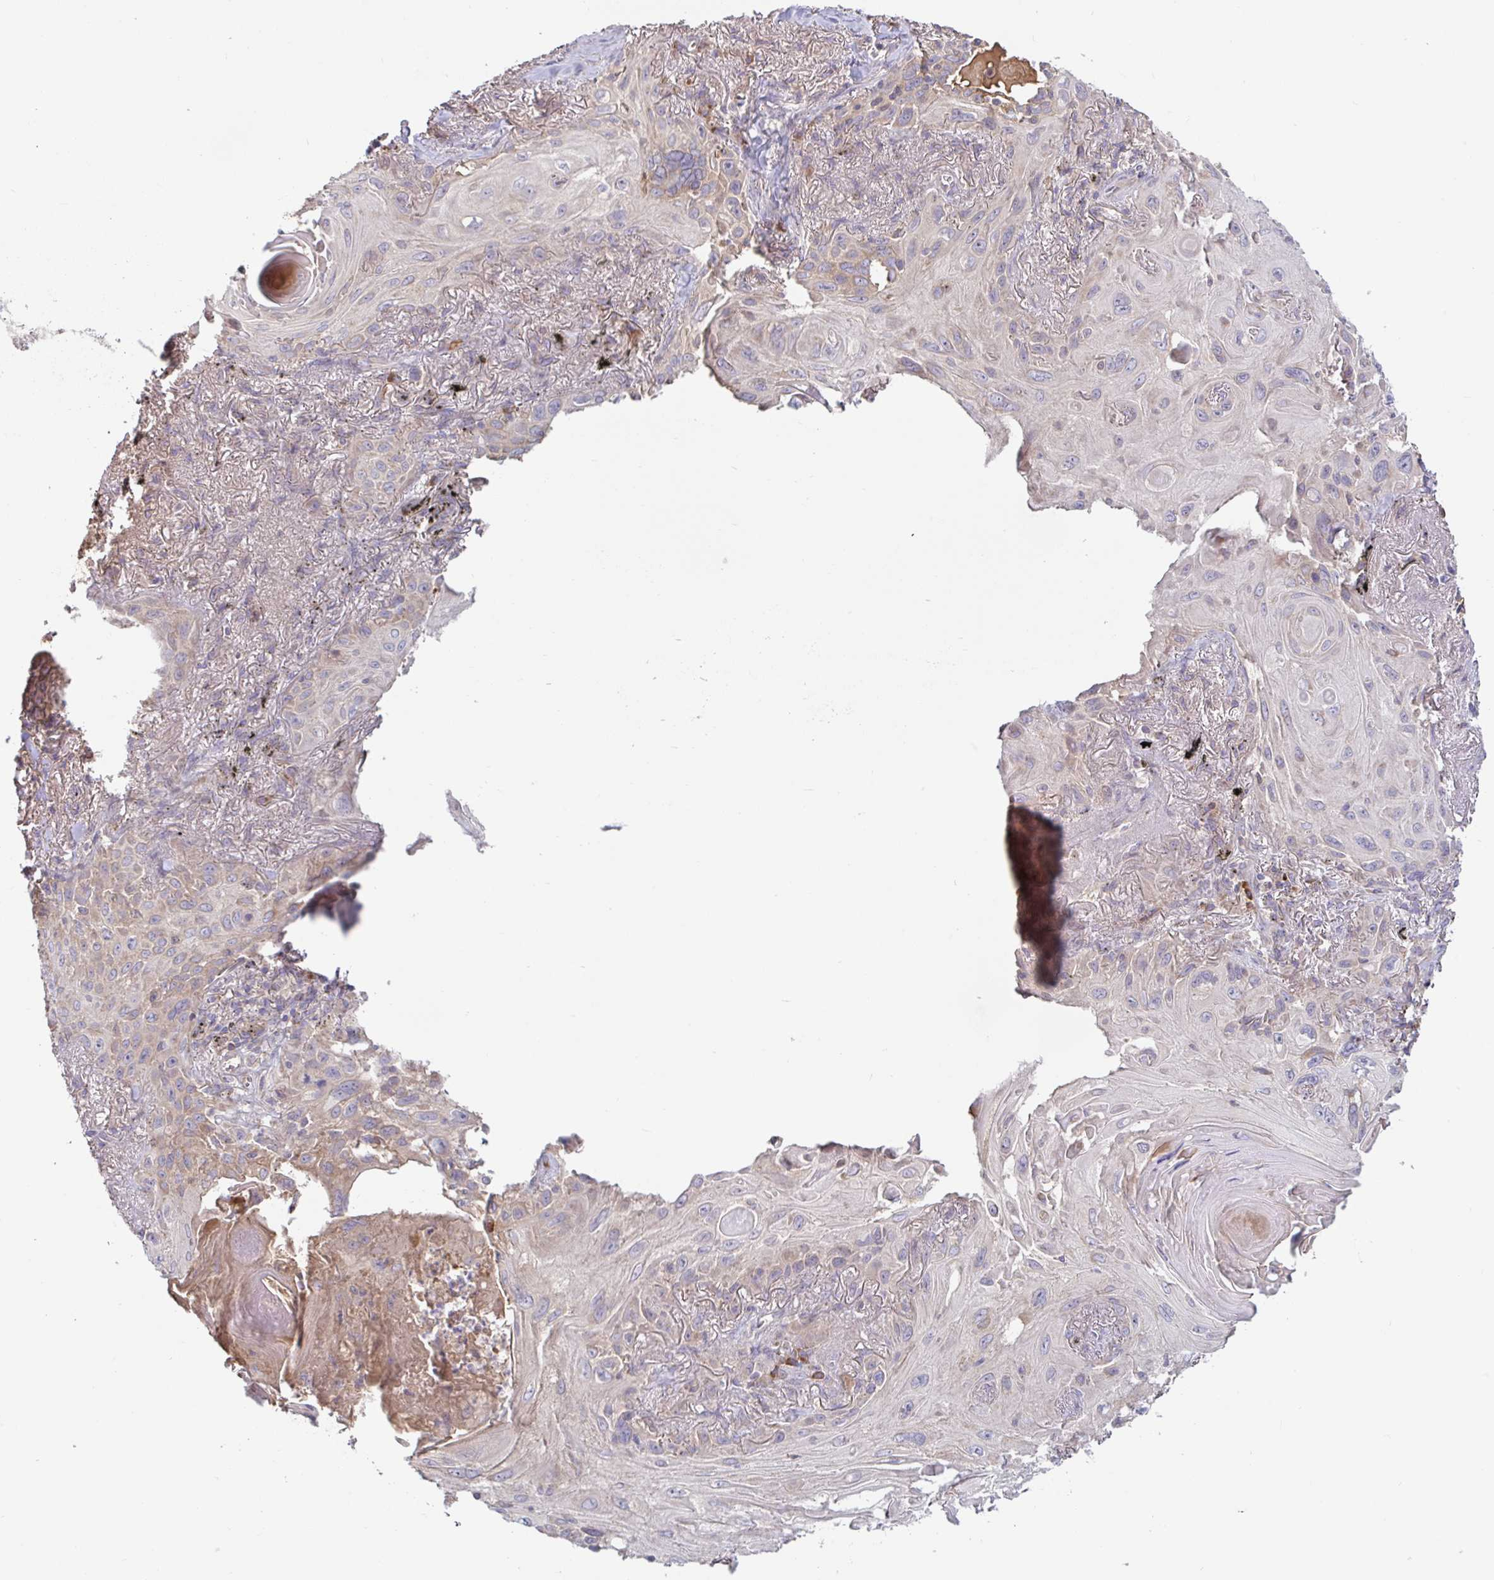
{"staining": {"intensity": "weak", "quantity": "<25%", "location": "cytoplasmic/membranous"}, "tissue": "lung cancer", "cell_type": "Tumor cells", "image_type": "cancer", "snomed": [{"axis": "morphology", "description": "Squamous cell carcinoma, NOS"}, {"axis": "topography", "description": "Lung"}], "caption": "High magnification brightfield microscopy of lung cancer stained with DAB (3,3'-diaminobenzidine) (brown) and counterstained with hematoxylin (blue): tumor cells show no significant positivity. Nuclei are stained in blue.", "gene": "LARP1", "patient": {"sex": "male", "age": 79}}